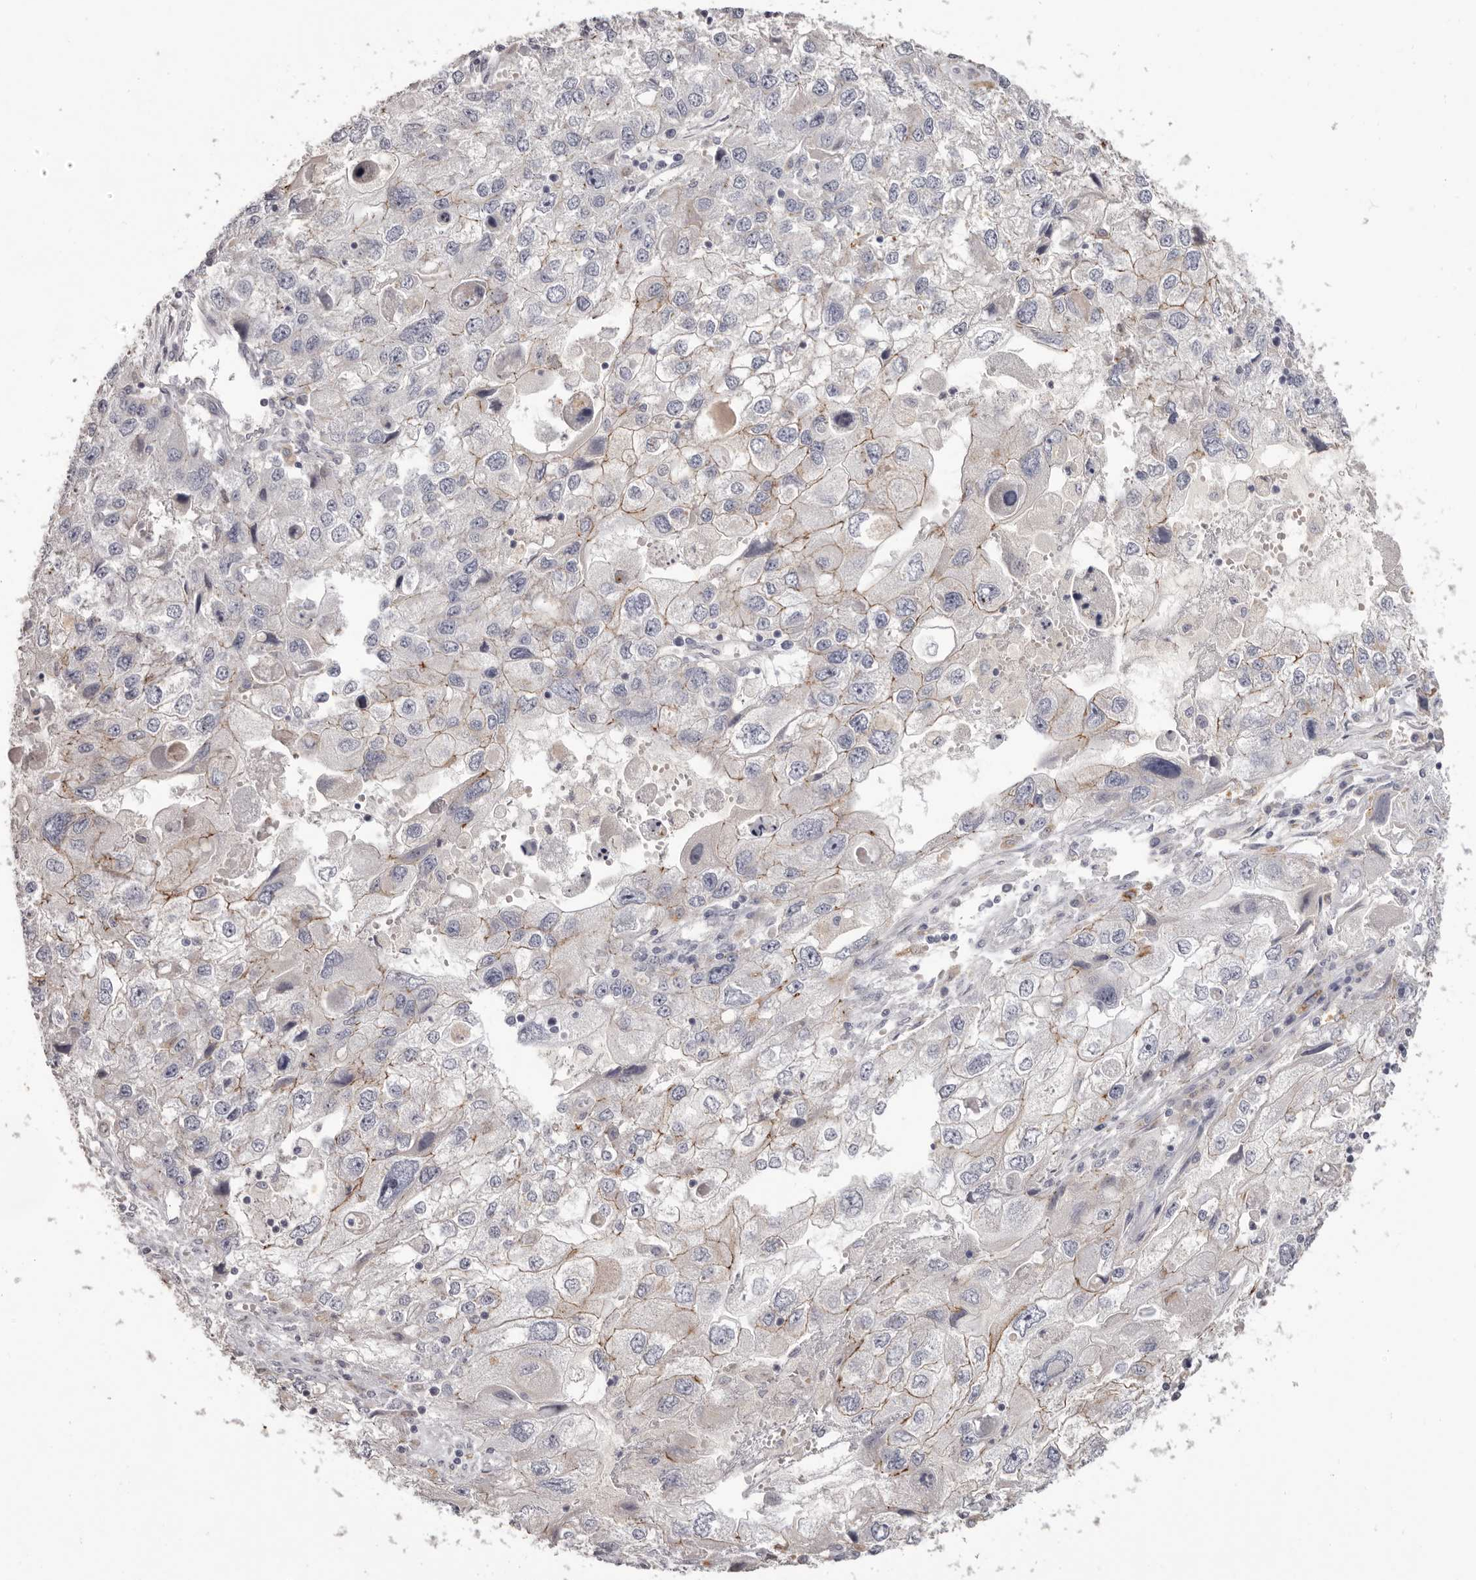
{"staining": {"intensity": "weak", "quantity": "<25%", "location": "cytoplasmic/membranous"}, "tissue": "endometrial cancer", "cell_type": "Tumor cells", "image_type": "cancer", "snomed": [{"axis": "morphology", "description": "Adenocarcinoma, NOS"}, {"axis": "topography", "description": "Endometrium"}], "caption": "IHC image of neoplastic tissue: human endometrial cancer stained with DAB shows no significant protein positivity in tumor cells.", "gene": "PCDHB6", "patient": {"sex": "female", "age": 49}}